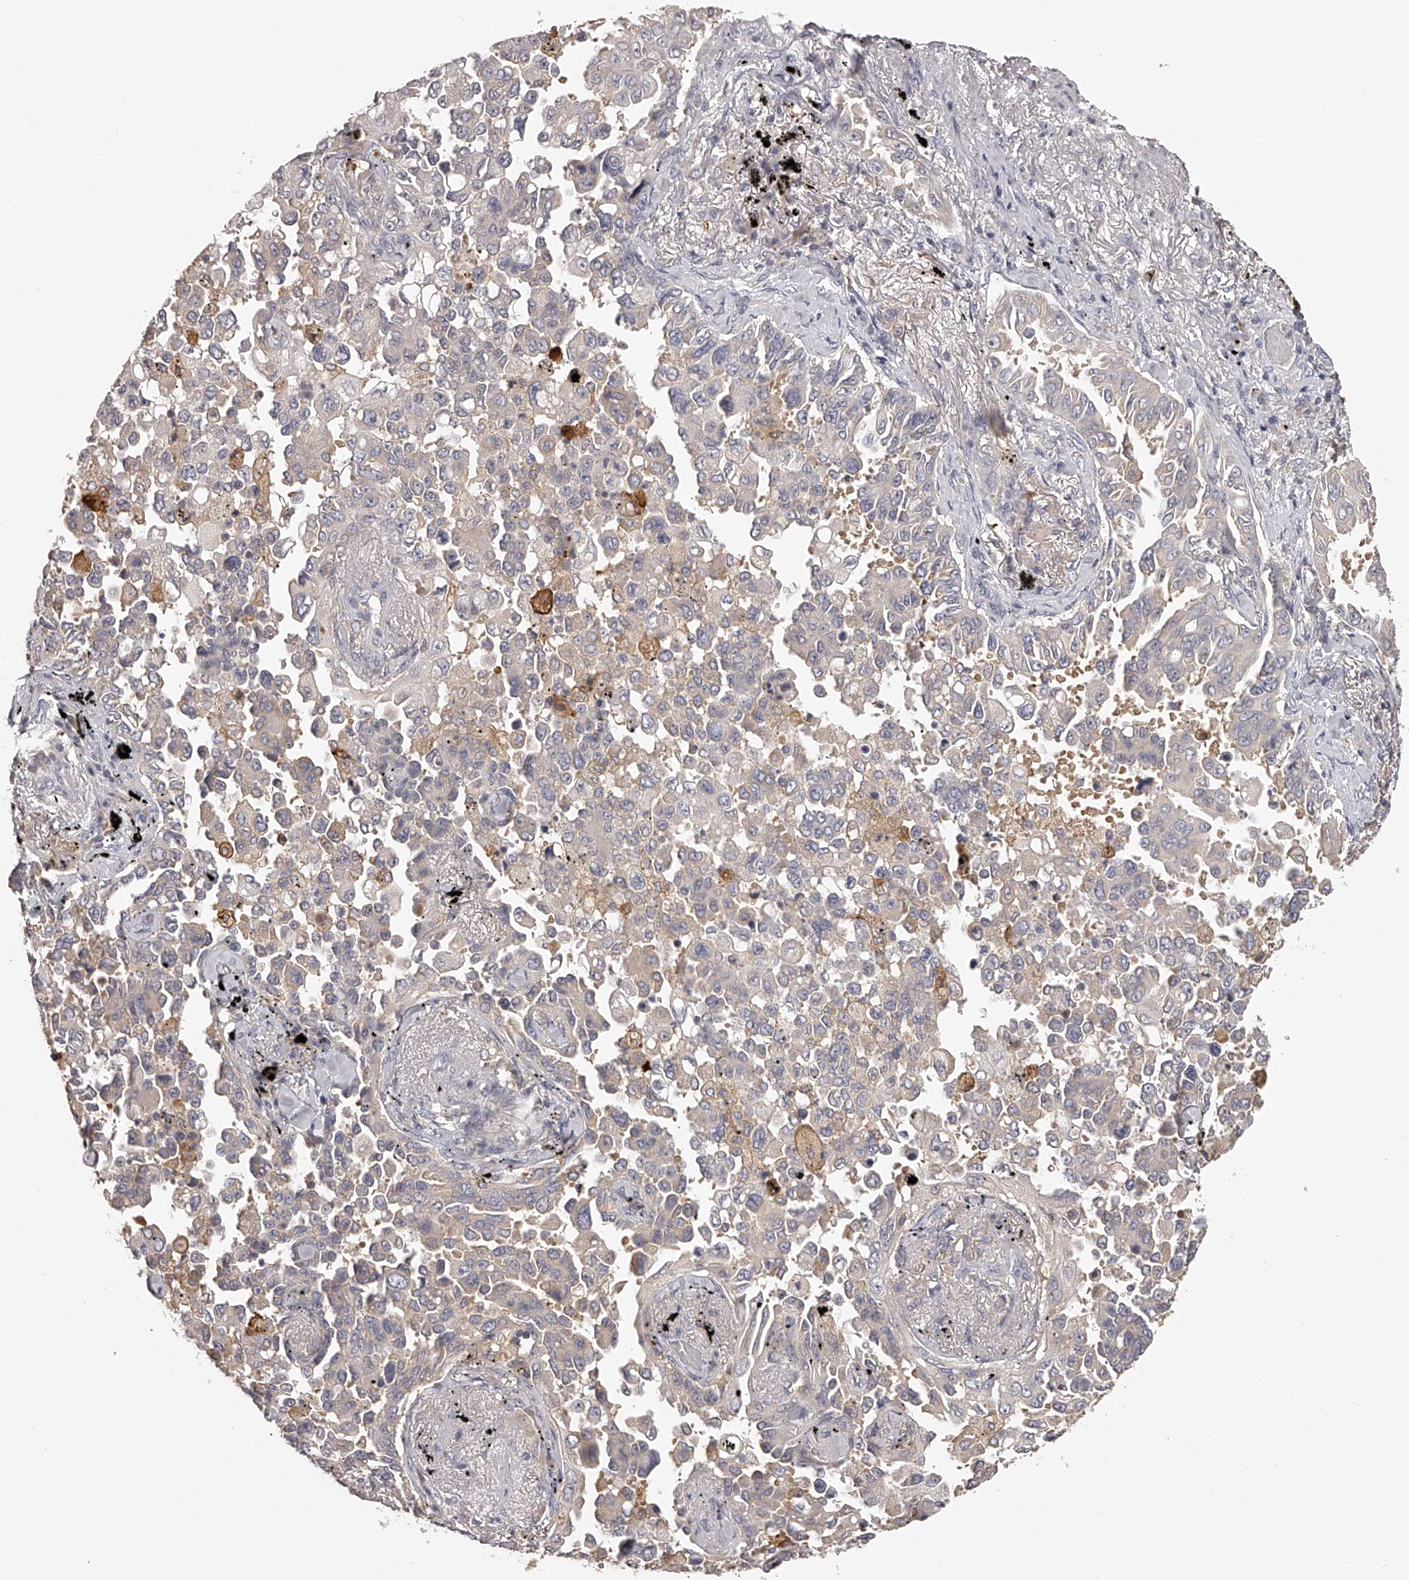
{"staining": {"intensity": "negative", "quantity": "none", "location": "none"}, "tissue": "lung cancer", "cell_type": "Tumor cells", "image_type": "cancer", "snomed": [{"axis": "morphology", "description": "Adenocarcinoma, NOS"}, {"axis": "topography", "description": "Lung"}], "caption": "The histopathology image exhibits no significant positivity in tumor cells of adenocarcinoma (lung).", "gene": "TNN", "patient": {"sex": "female", "age": 67}}